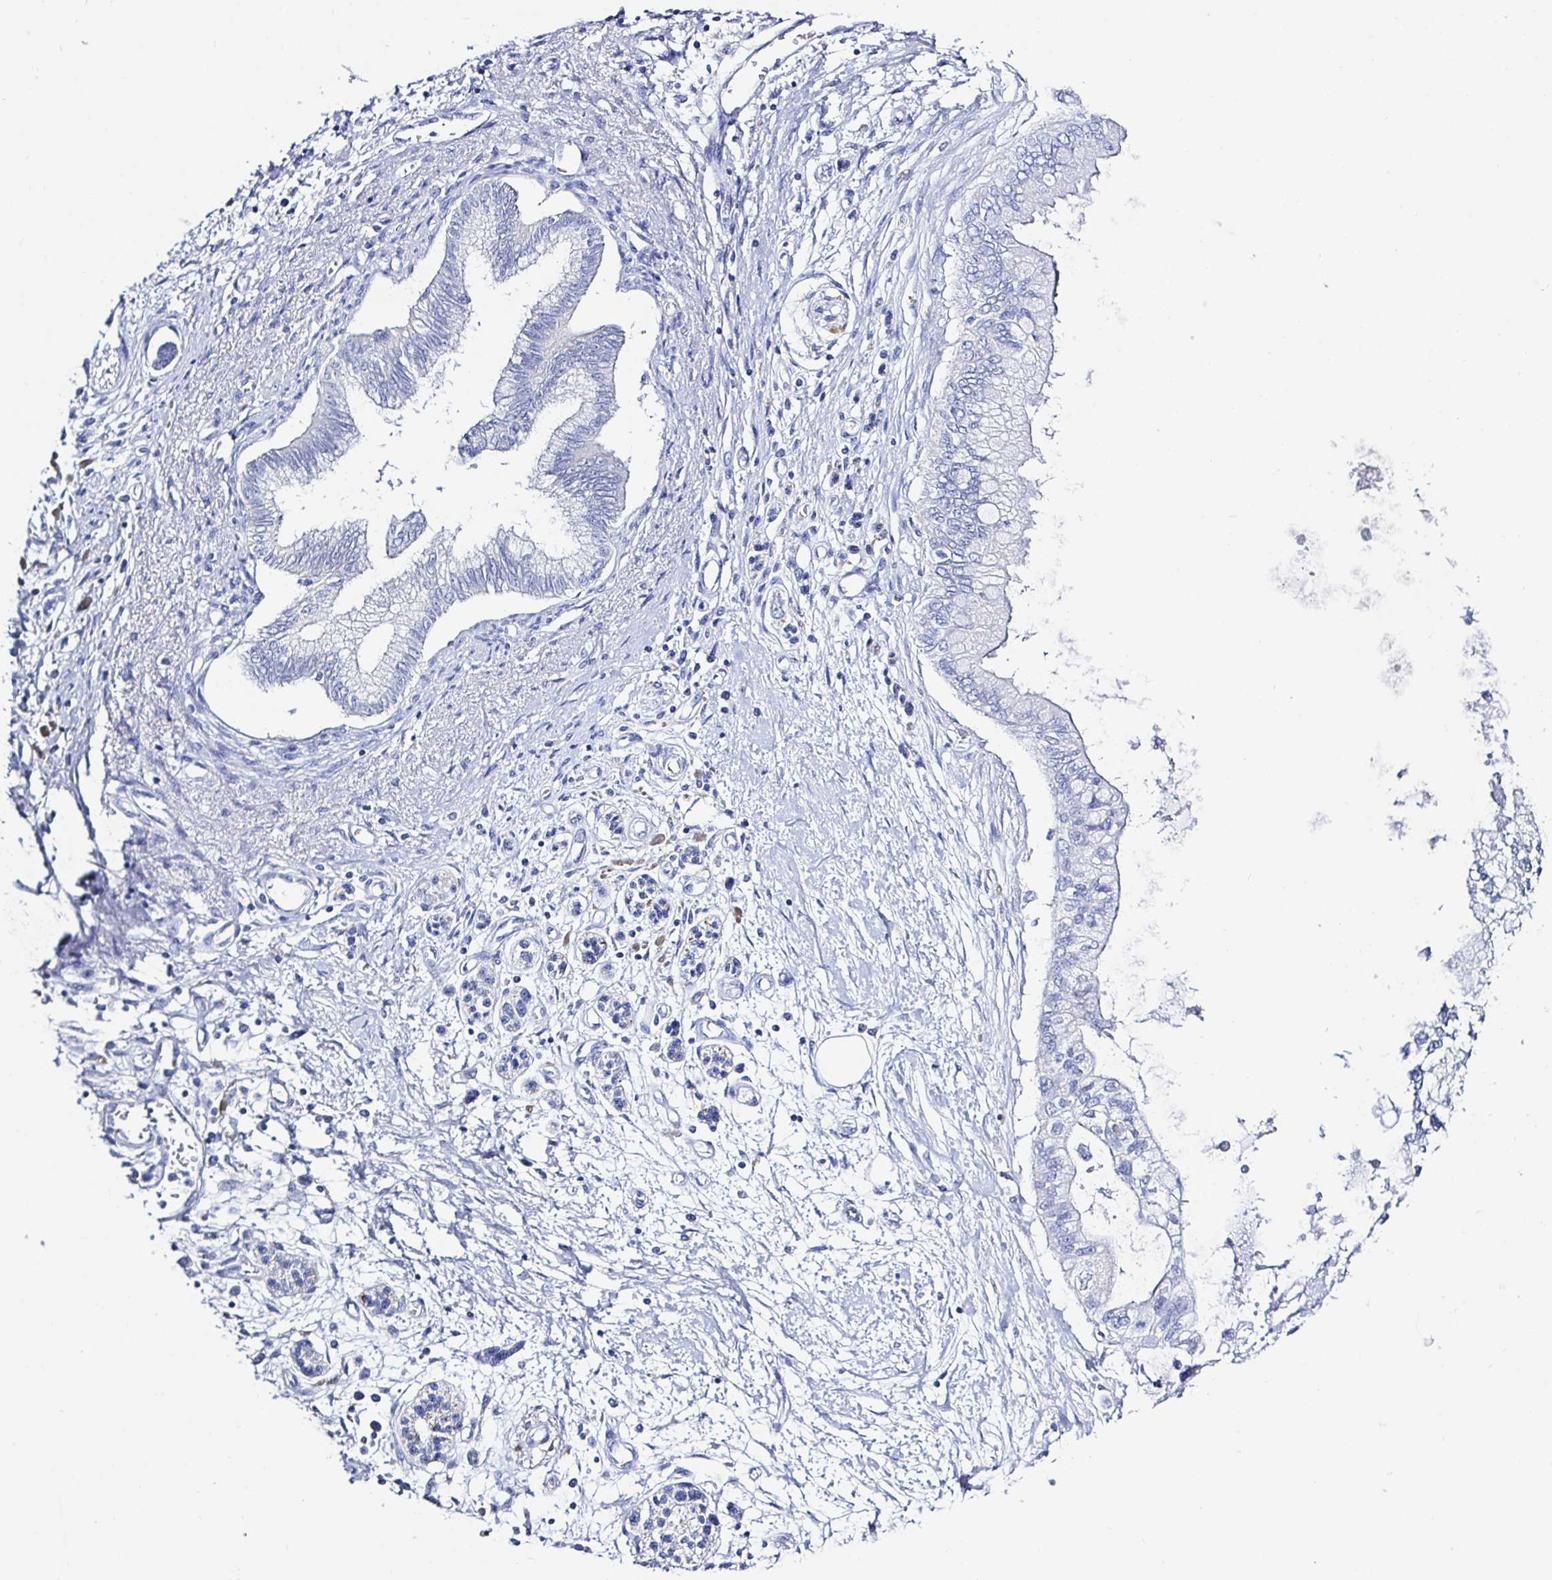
{"staining": {"intensity": "negative", "quantity": "none", "location": "none"}, "tissue": "pancreatic cancer", "cell_type": "Tumor cells", "image_type": "cancer", "snomed": [{"axis": "morphology", "description": "Adenocarcinoma, NOS"}, {"axis": "topography", "description": "Pancreas"}], "caption": "High power microscopy photomicrograph of an immunohistochemistry histopathology image of adenocarcinoma (pancreatic), revealing no significant staining in tumor cells.", "gene": "OR10K1", "patient": {"sex": "female", "age": 77}}